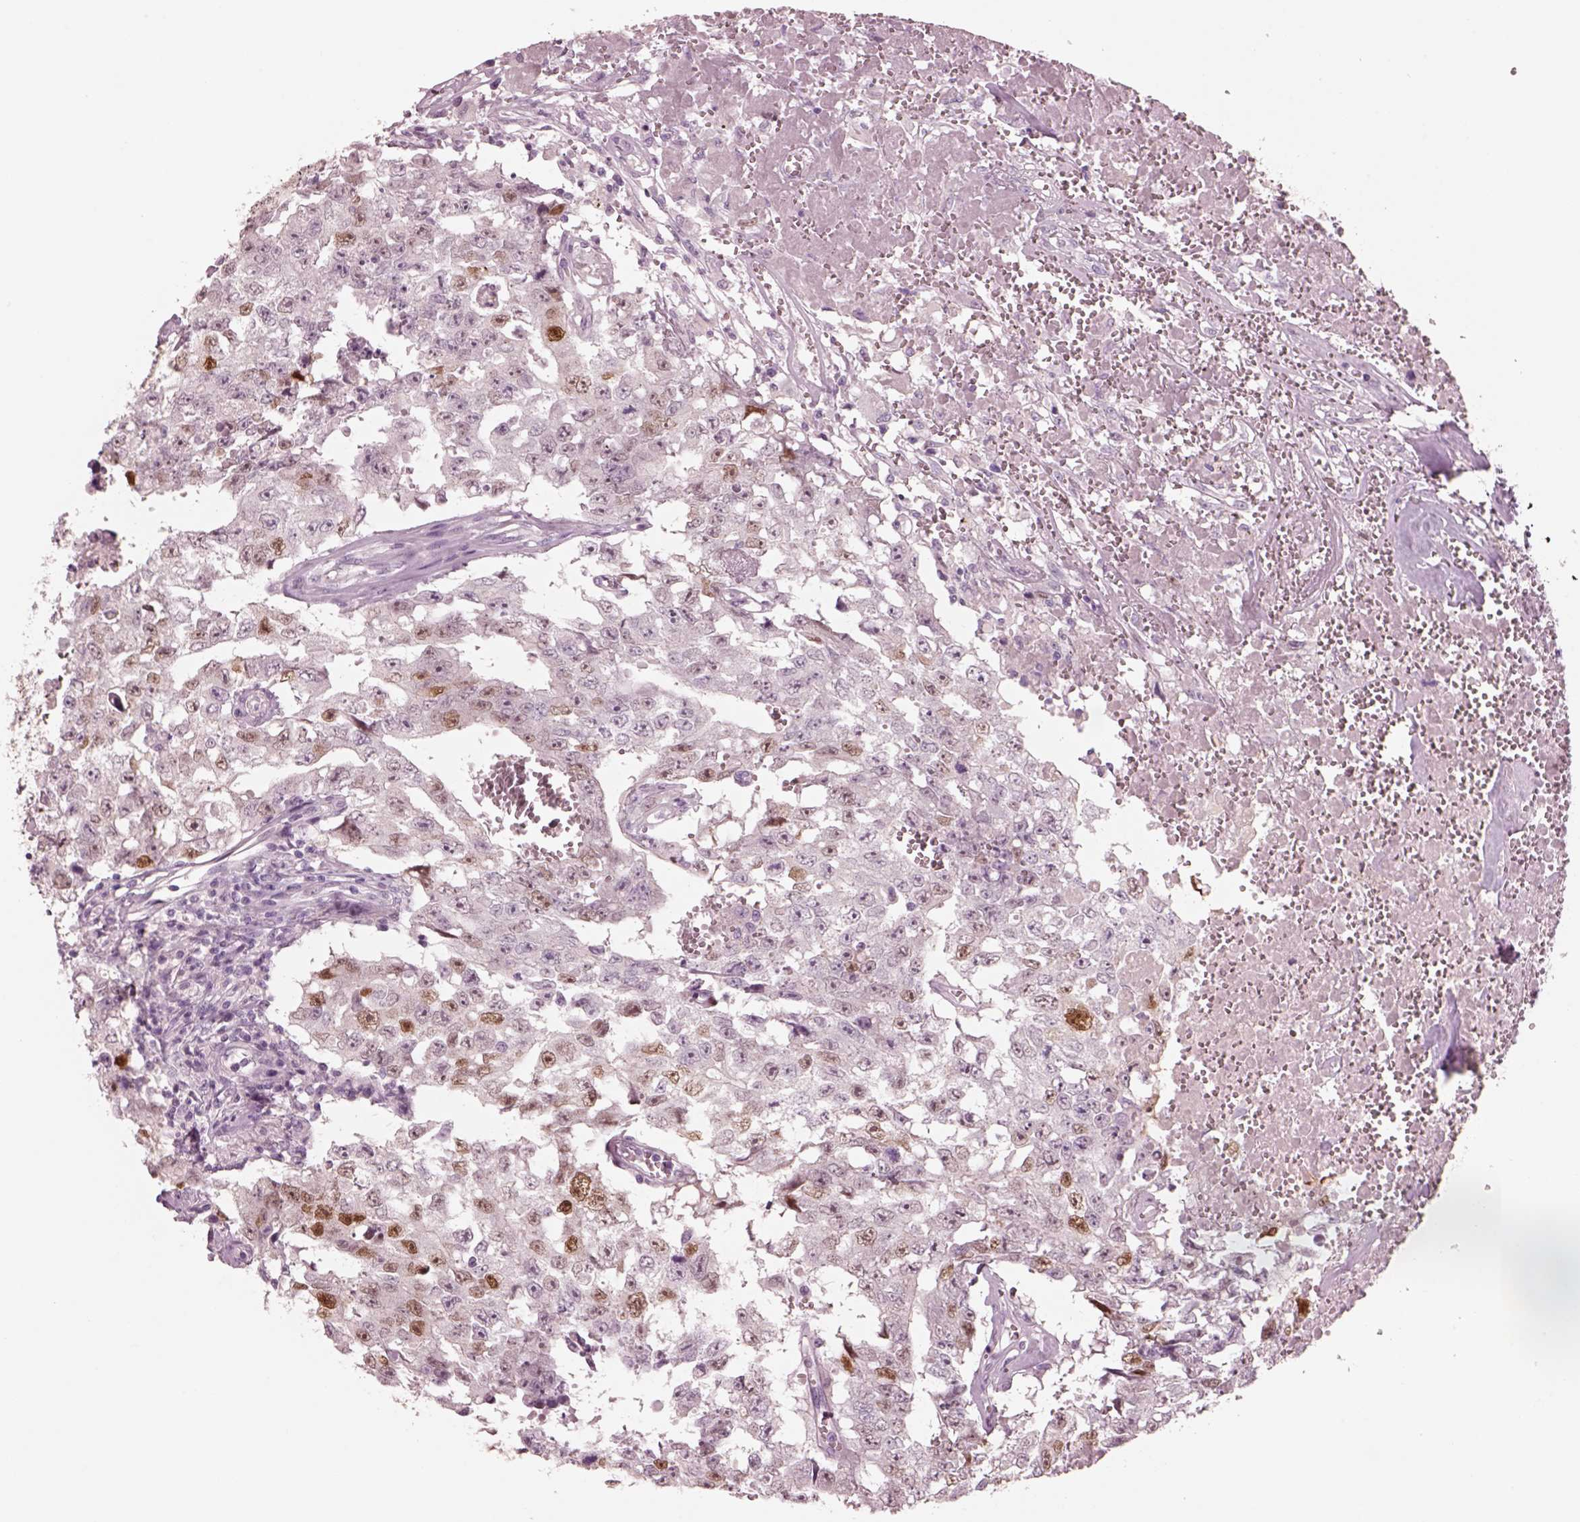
{"staining": {"intensity": "strong", "quantity": "<25%", "location": "nuclear"}, "tissue": "testis cancer", "cell_type": "Tumor cells", "image_type": "cancer", "snomed": [{"axis": "morphology", "description": "Carcinoma, Embryonal, NOS"}, {"axis": "topography", "description": "Testis"}], "caption": "Protein expression analysis of testis cancer (embryonal carcinoma) exhibits strong nuclear expression in about <25% of tumor cells. Nuclei are stained in blue.", "gene": "SOX9", "patient": {"sex": "male", "age": 36}}